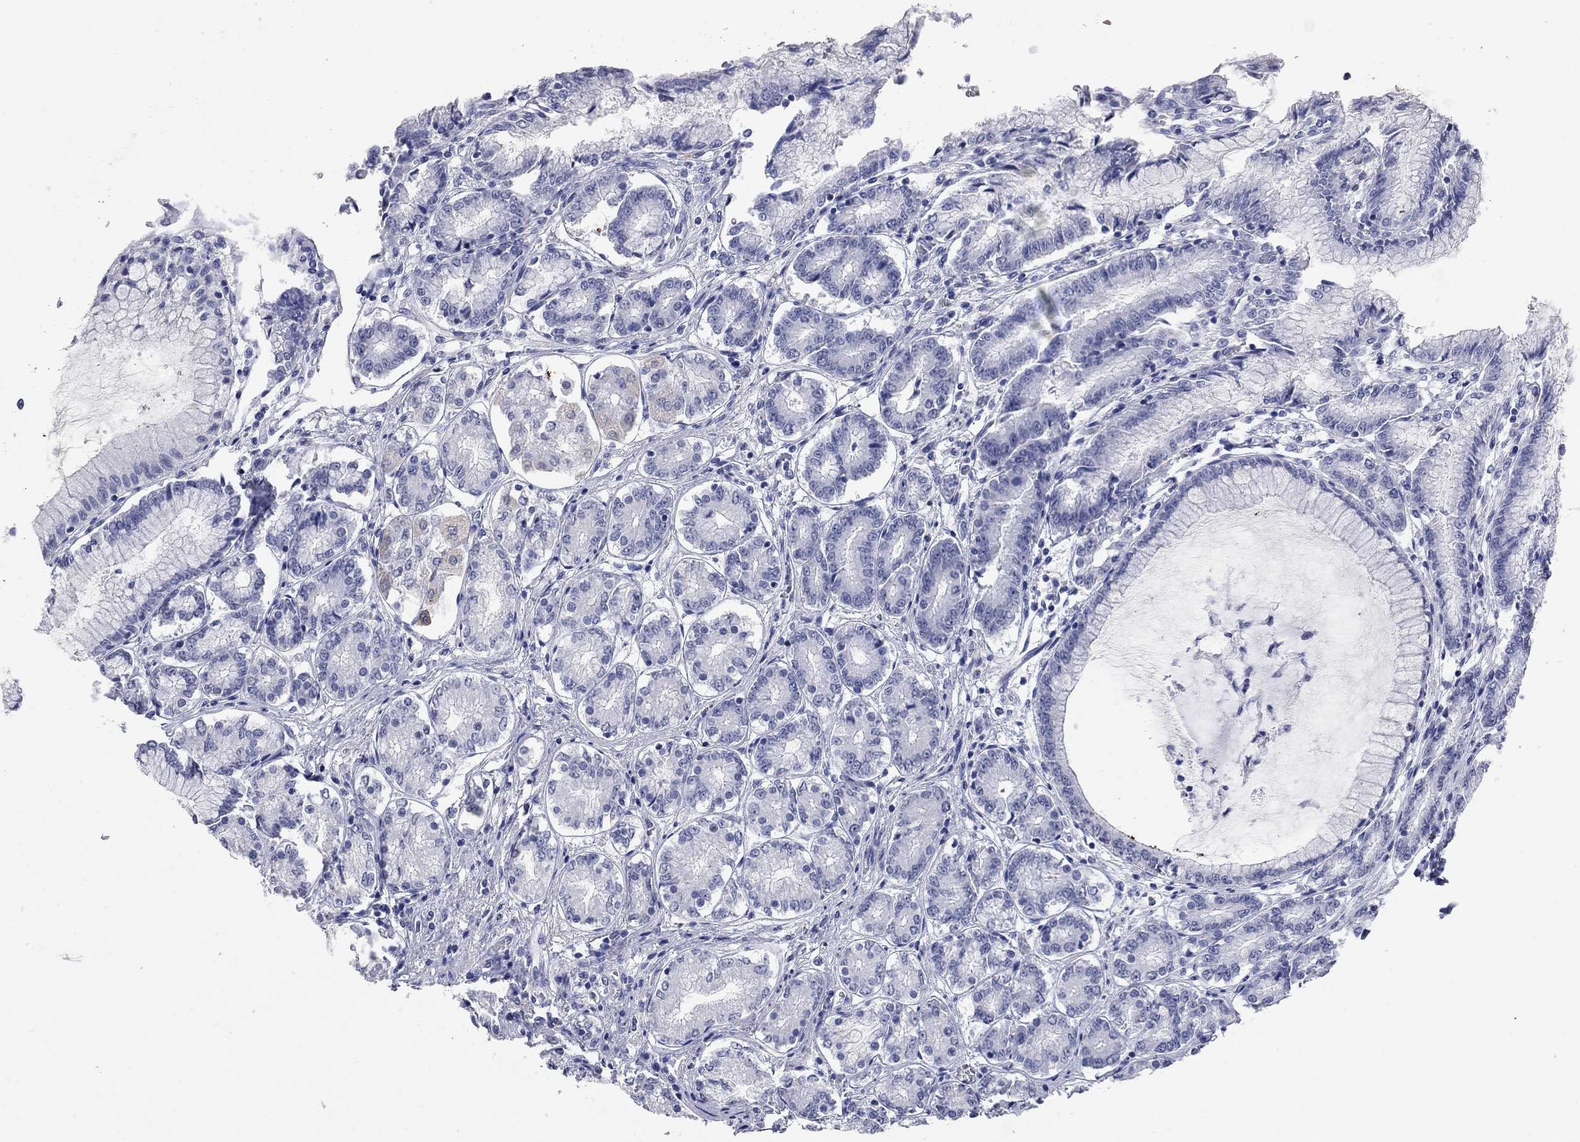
{"staining": {"intensity": "weak", "quantity": "<25%", "location": "cytoplasmic/membranous"}, "tissue": "stomach", "cell_type": "Glandular cells", "image_type": "normal", "snomed": [{"axis": "morphology", "description": "Normal tissue, NOS"}, {"axis": "topography", "description": "Stomach"}], "caption": "Histopathology image shows no significant protein expression in glandular cells of benign stomach. The staining is performed using DAB brown chromogen with nuclei counter-stained in using hematoxylin.", "gene": "FAM221B", "patient": {"sex": "female", "age": 65}}